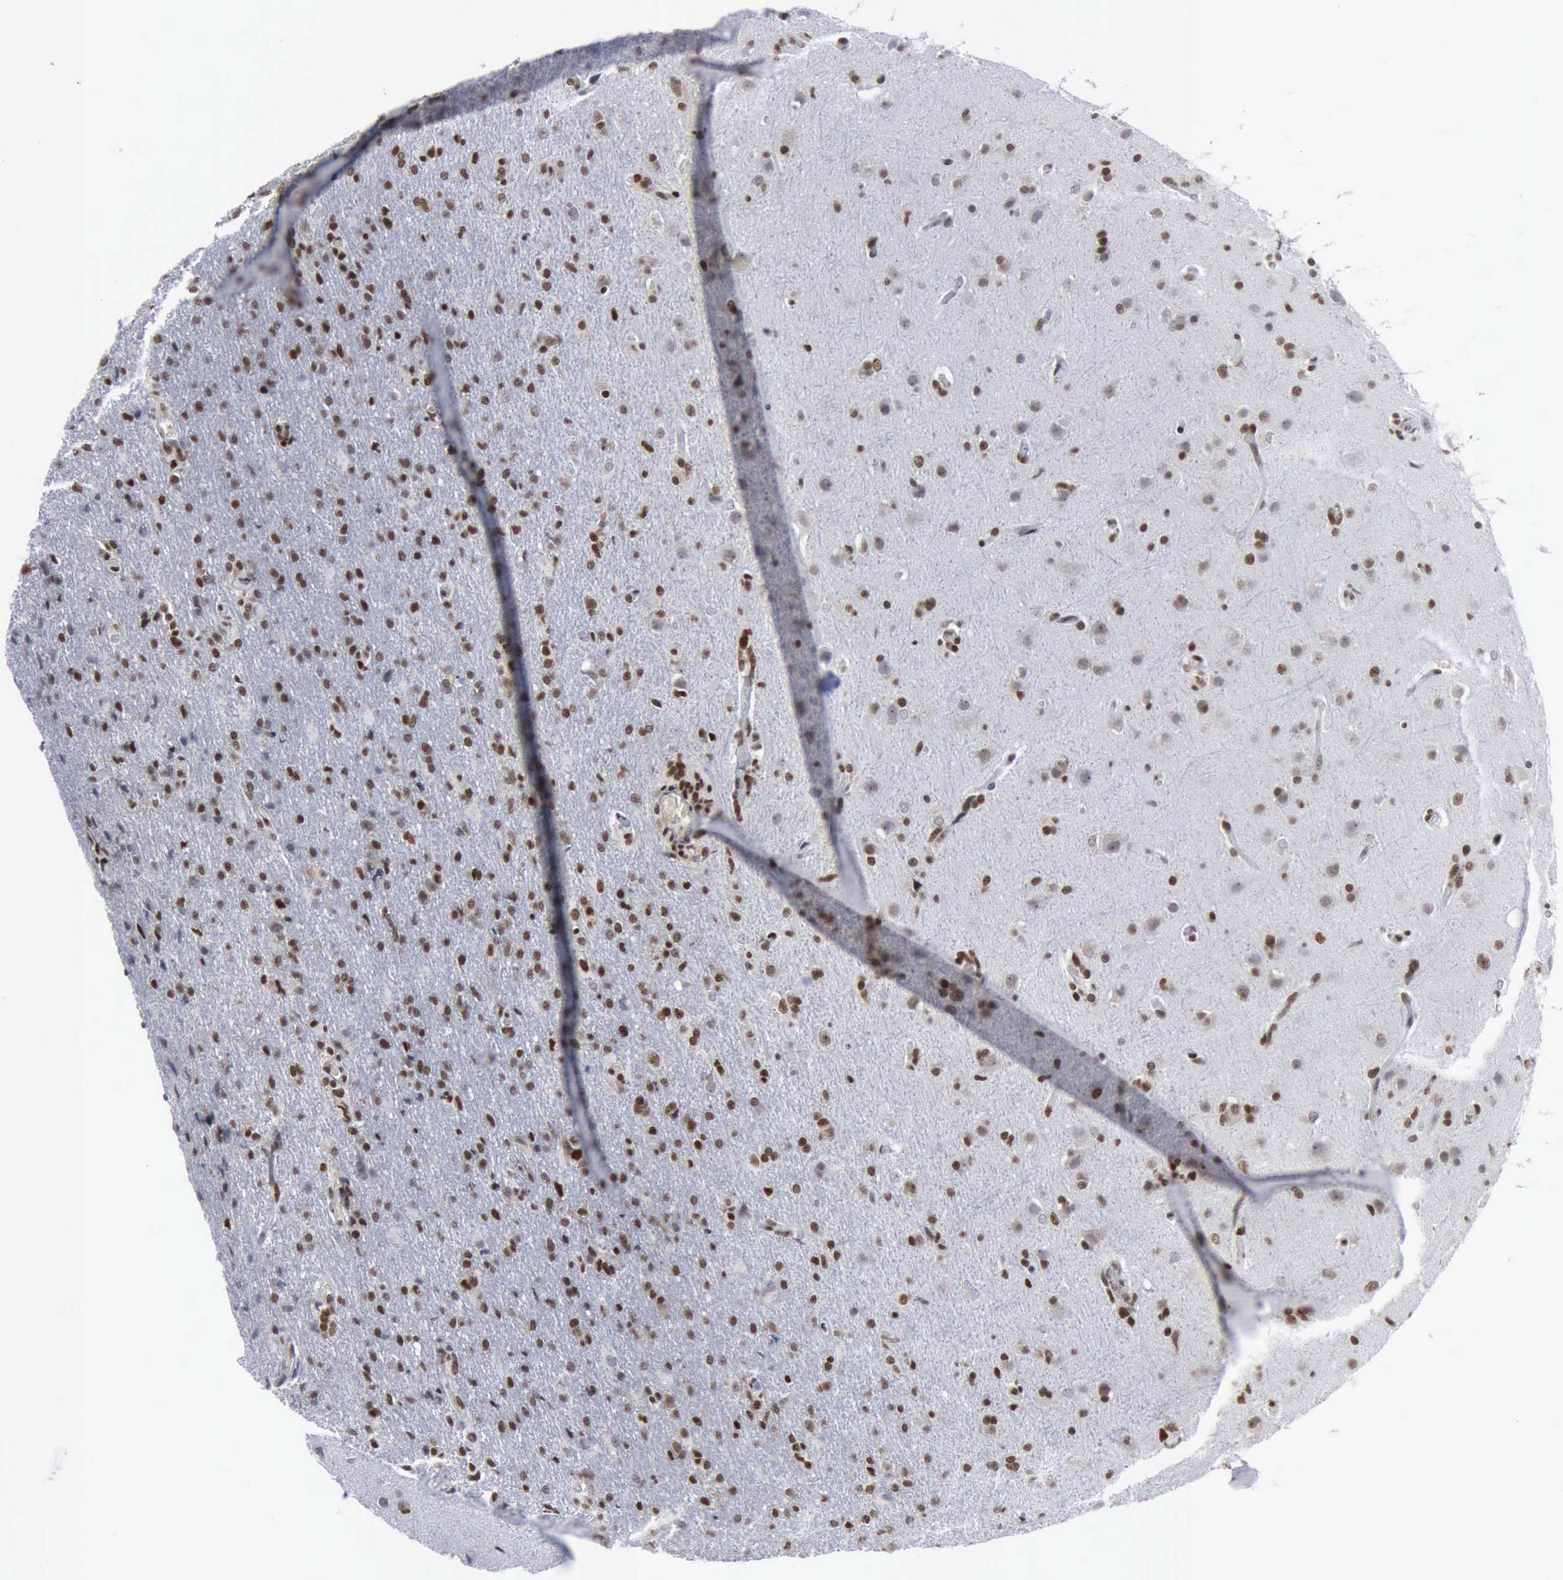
{"staining": {"intensity": "moderate", "quantity": ">75%", "location": "nuclear"}, "tissue": "glioma", "cell_type": "Tumor cells", "image_type": "cancer", "snomed": [{"axis": "morphology", "description": "Glioma, malignant, High grade"}, {"axis": "topography", "description": "Brain"}], "caption": "Protein expression analysis of high-grade glioma (malignant) shows moderate nuclear positivity in about >75% of tumor cells.", "gene": "XPA", "patient": {"sex": "male", "age": 68}}